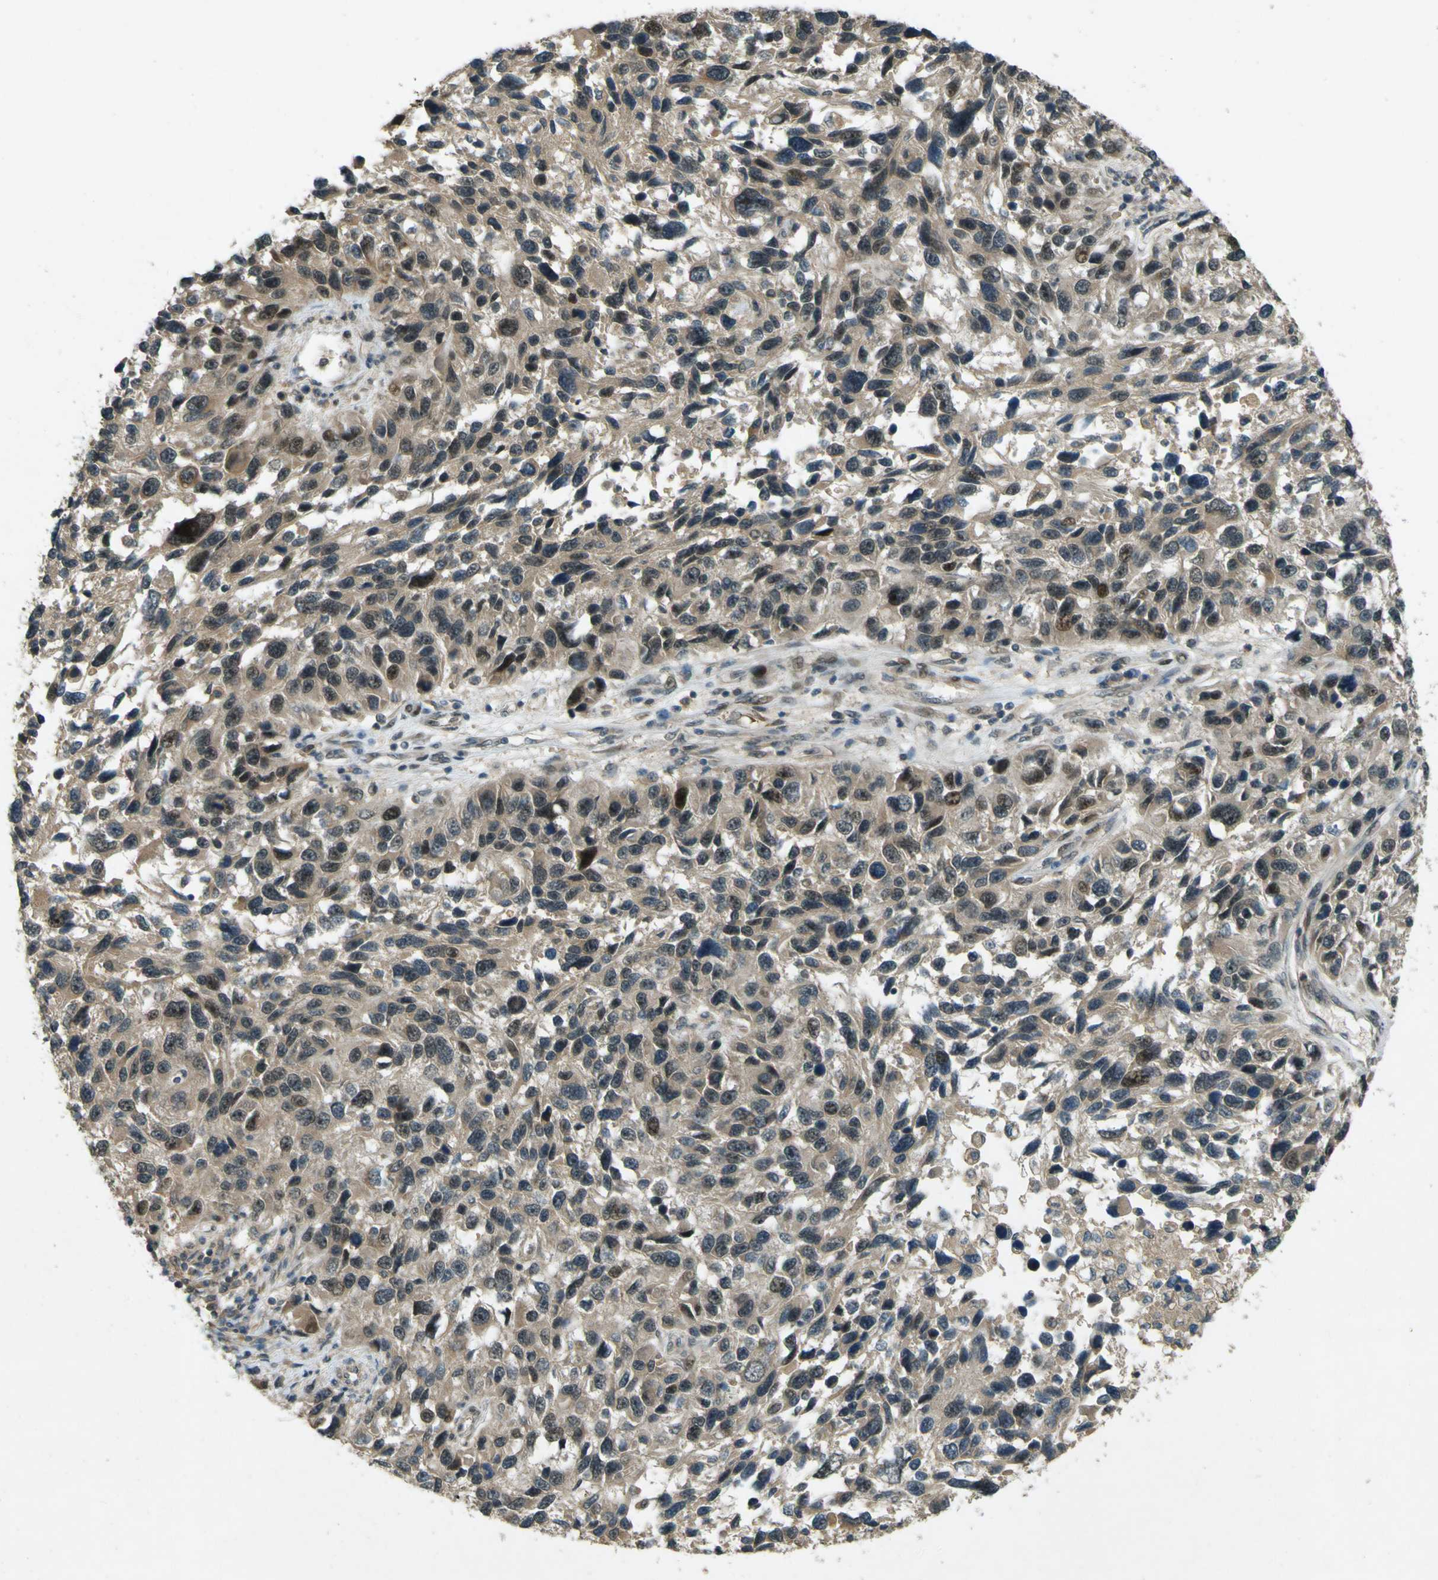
{"staining": {"intensity": "weak", "quantity": ">75%", "location": "cytoplasmic/membranous,nuclear"}, "tissue": "melanoma", "cell_type": "Tumor cells", "image_type": "cancer", "snomed": [{"axis": "morphology", "description": "Malignant melanoma, NOS"}, {"axis": "topography", "description": "Skin"}], "caption": "Malignant melanoma stained for a protein (brown) shows weak cytoplasmic/membranous and nuclear positive expression in approximately >75% of tumor cells.", "gene": "MPDZ", "patient": {"sex": "male", "age": 53}}